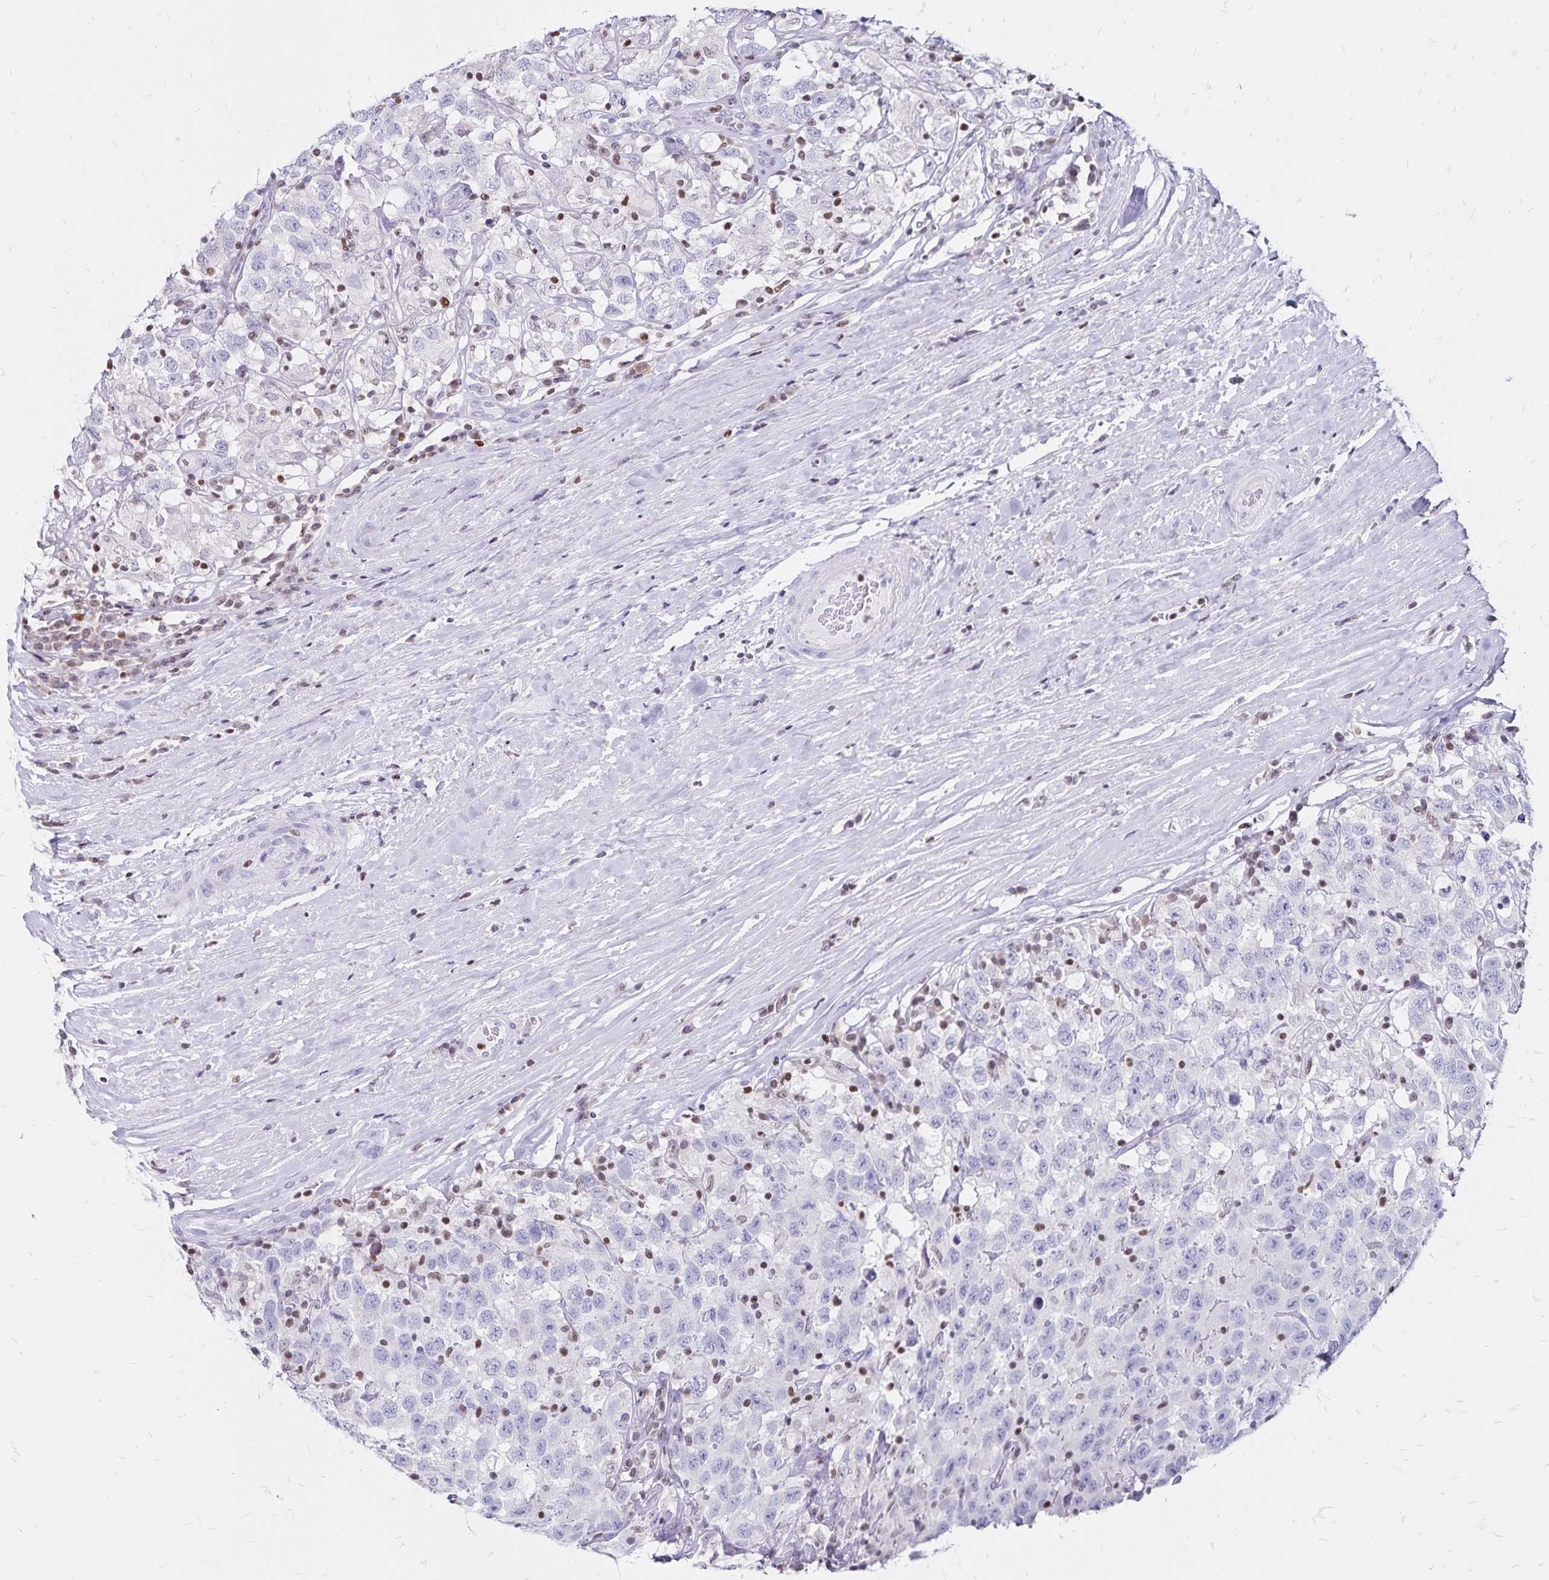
{"staining": {"intensity": "negative", "quantity": "none", "location": "none"}, "tissue": "testis cancer", "cell_type": "Tumor cells", "image_type": "cancer", "snomed": [{"axis": "morphology", "description": "Seminoma, NOS"}, {"axis": "topography", "description": "Testis"}], "caption": "Immunohistochemical staining of testis seminoma reveals no significant positivity in tumor cells.", "gene": "IKZF1", "patient": {"sex": "male", "age": 41}}